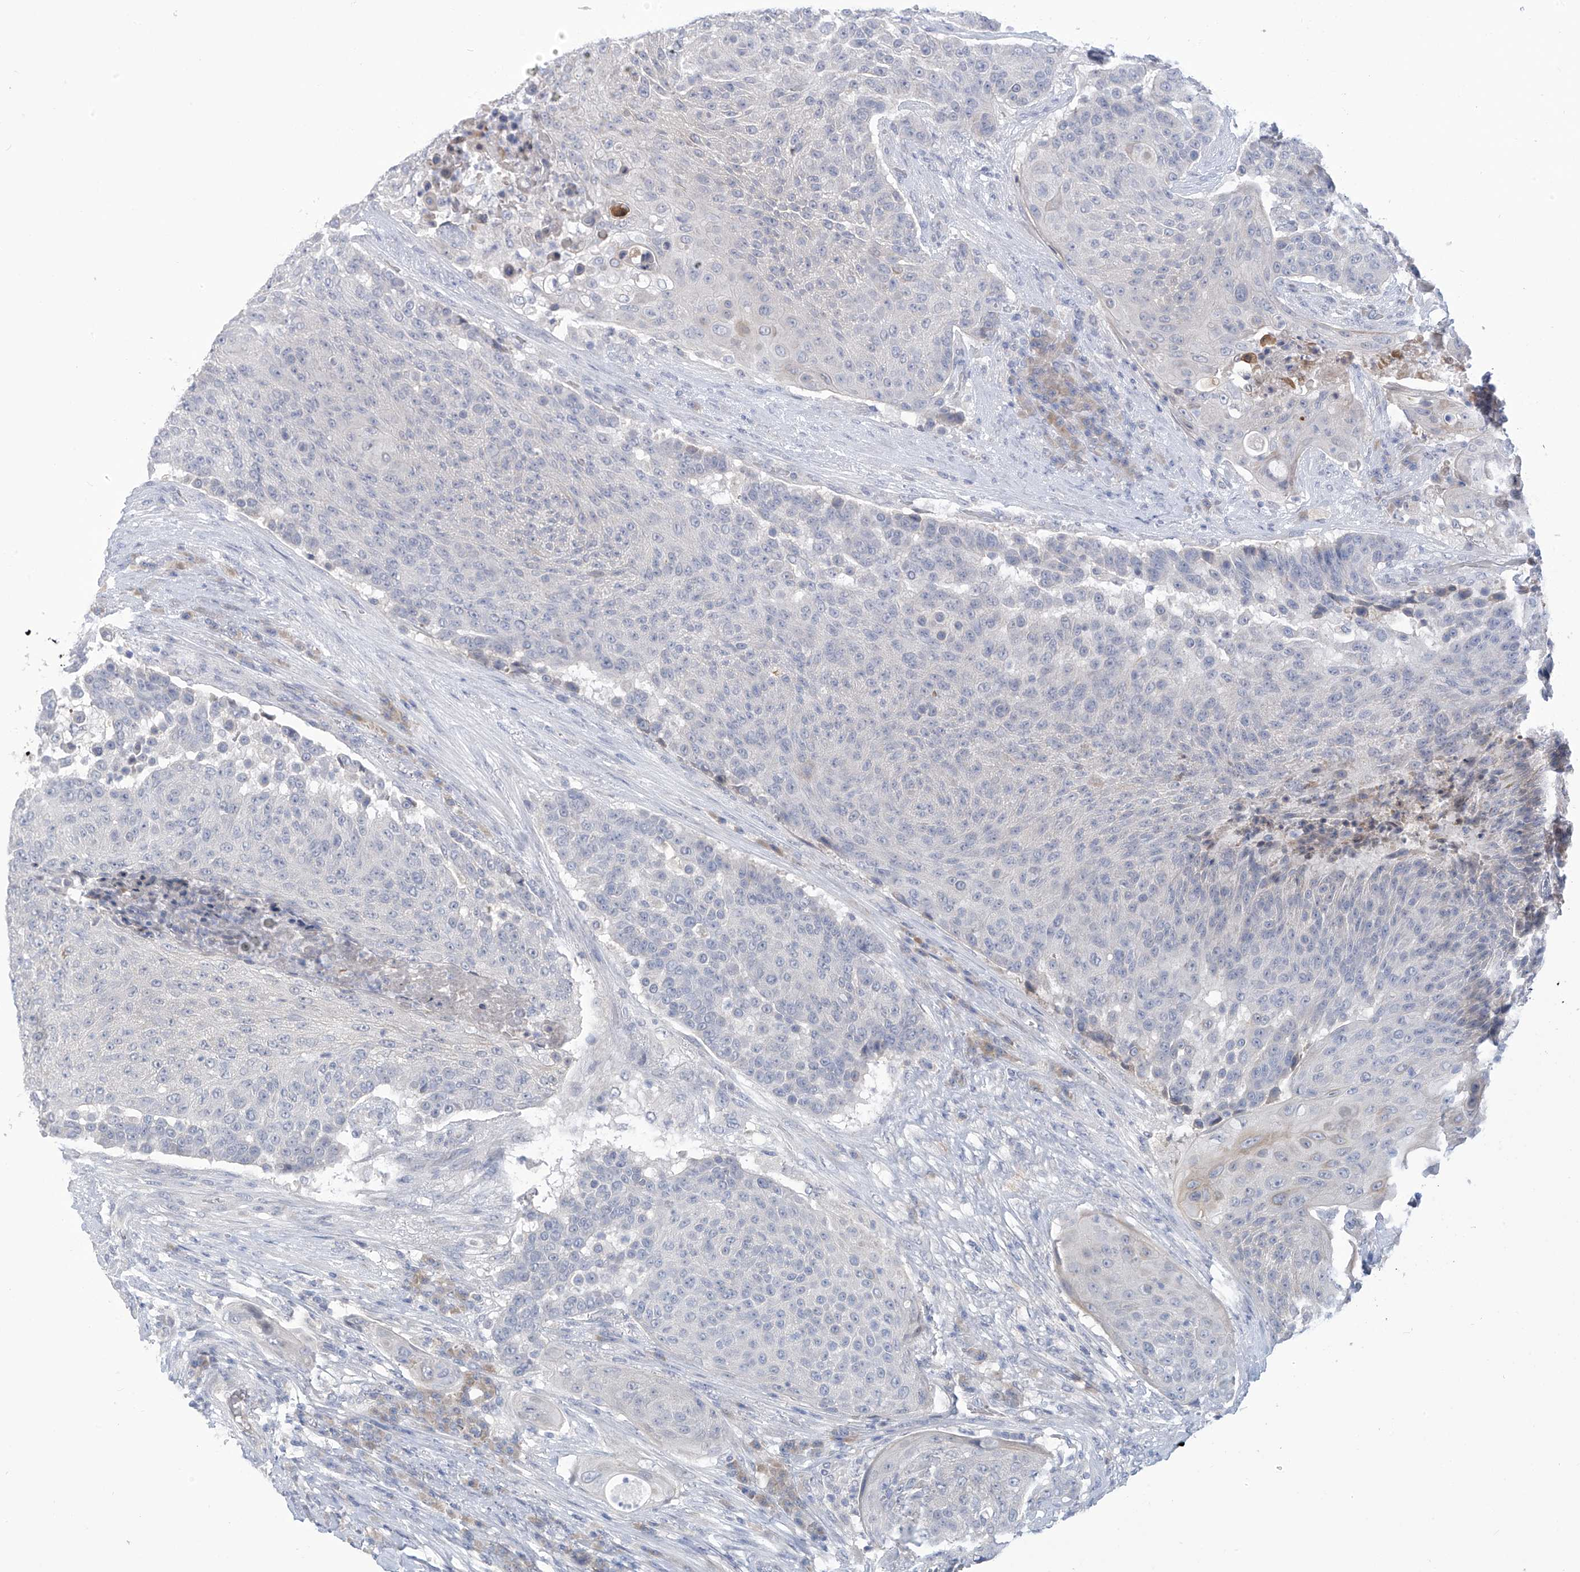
{"staining": {"intensity": "negative", "quantity": "none", "location": "none"}, "tissue": "urothelial cancer", "cell_type": "Tumor cells", "image_type": "cancer", "snomed": [{"axis": "morphology", "description": "Urothelial carcinoma, High grade"}, {"axis": "topography", "description": "Urinary bladder"}], "caption": "This is an IHC photomicrograph of human urothelial cancer. There is no positivity in tumor cells.", "gene": "IBA57", "patient": {"sex": "female", "age": 63}}